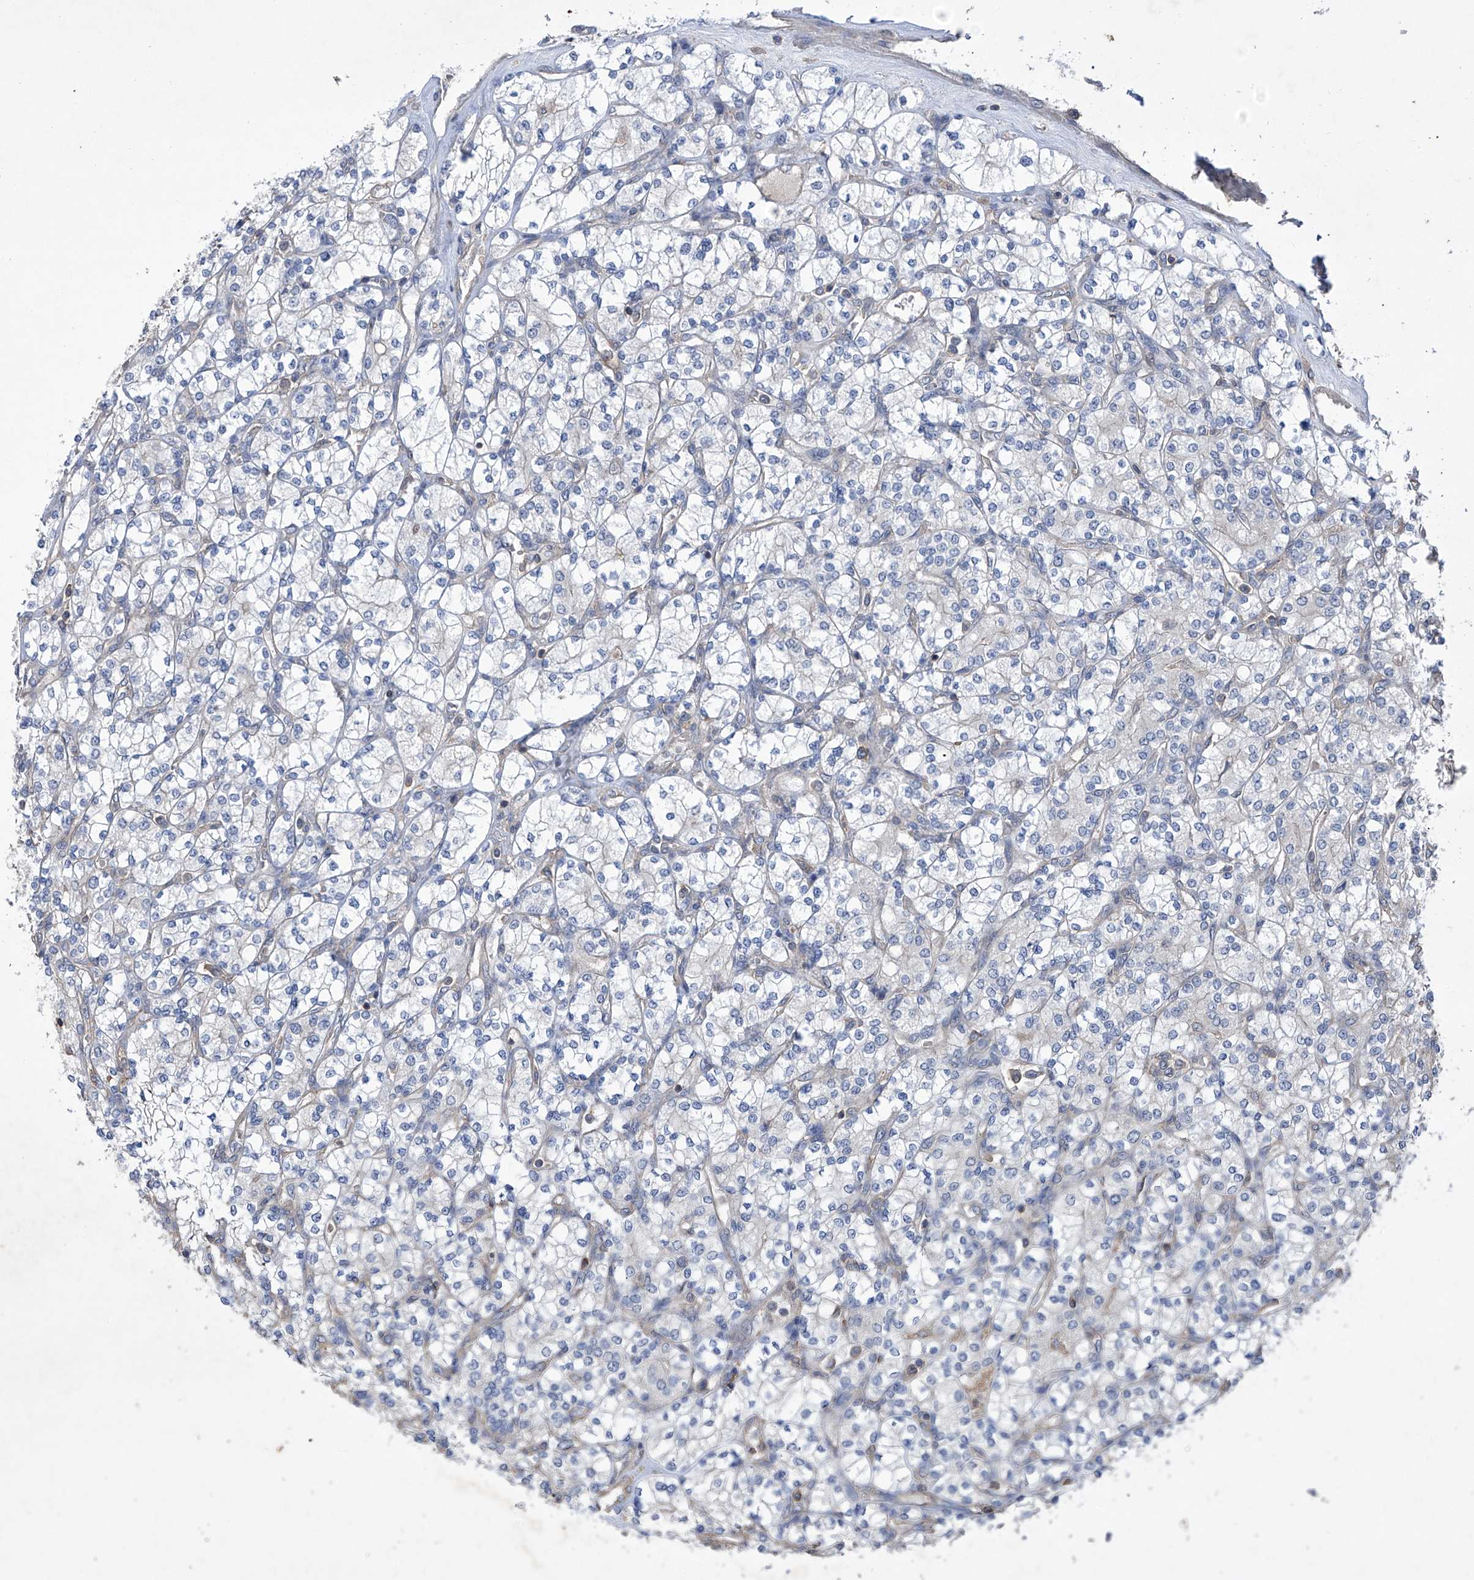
{"staining": {"intensity": "negative", "quantity": "none", "location": "none"}, "tissue": "renal cancer", "cell_type": "Tumor cells", "image_type": "cancer", "snomed": [{"axis": "morphology", "description": "Adenocarcinoma, NOS"}, {"axis": "topography", "description": "Kidney"}], "caption": "High power microscopy micrograph of an IHC image of renal adenocarcinoma, revealing no significant expression in tumor cells. The staining is performed using DAB (3,3'-diaminobenzidine) brown chromogen with nuclei counter-stained in using hematoxylin.", "gene": "KIFC2", "patient": {"sex": "male", "age": 77}}